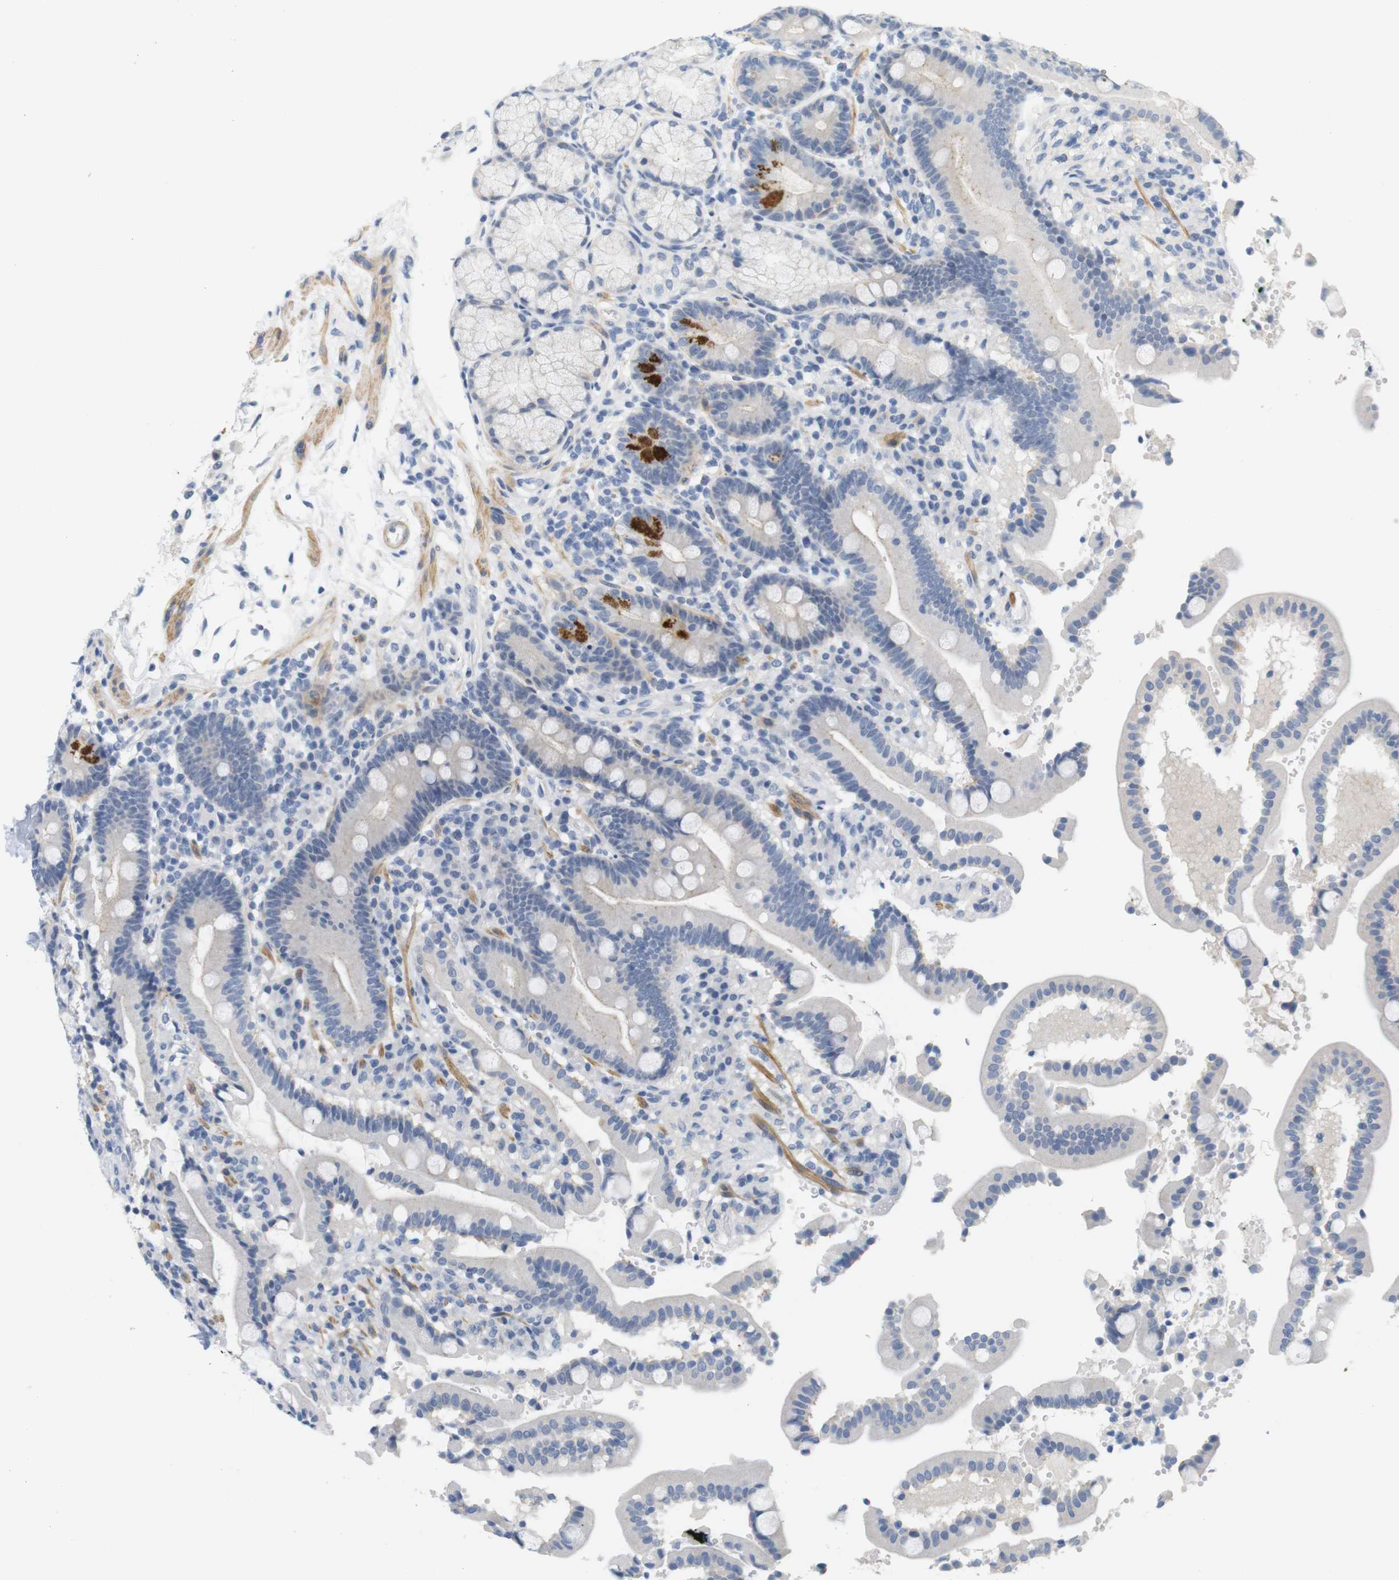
{"staining": {"intensity": "strong", "quantity": "<25%", "location": "cytoplasmic/membranous"}, "tissue": "duodenum", "cell_type": "Glandular cells", "image_type": "normal", "snomed": [{"axis": "morphology", "description": "Normal tissue, NOS"}, {"axis": "topography", "description": "Small intestine, NOS"}], "caption": "Immunohistochemical staining of unremarkable duodenum shows <25% levels of strong cytoplasmic/membranous protein positivity in approximately <25% of glandular cells.", "gene": "HRH2", "patient": {"sex": "female", "age": 71}}